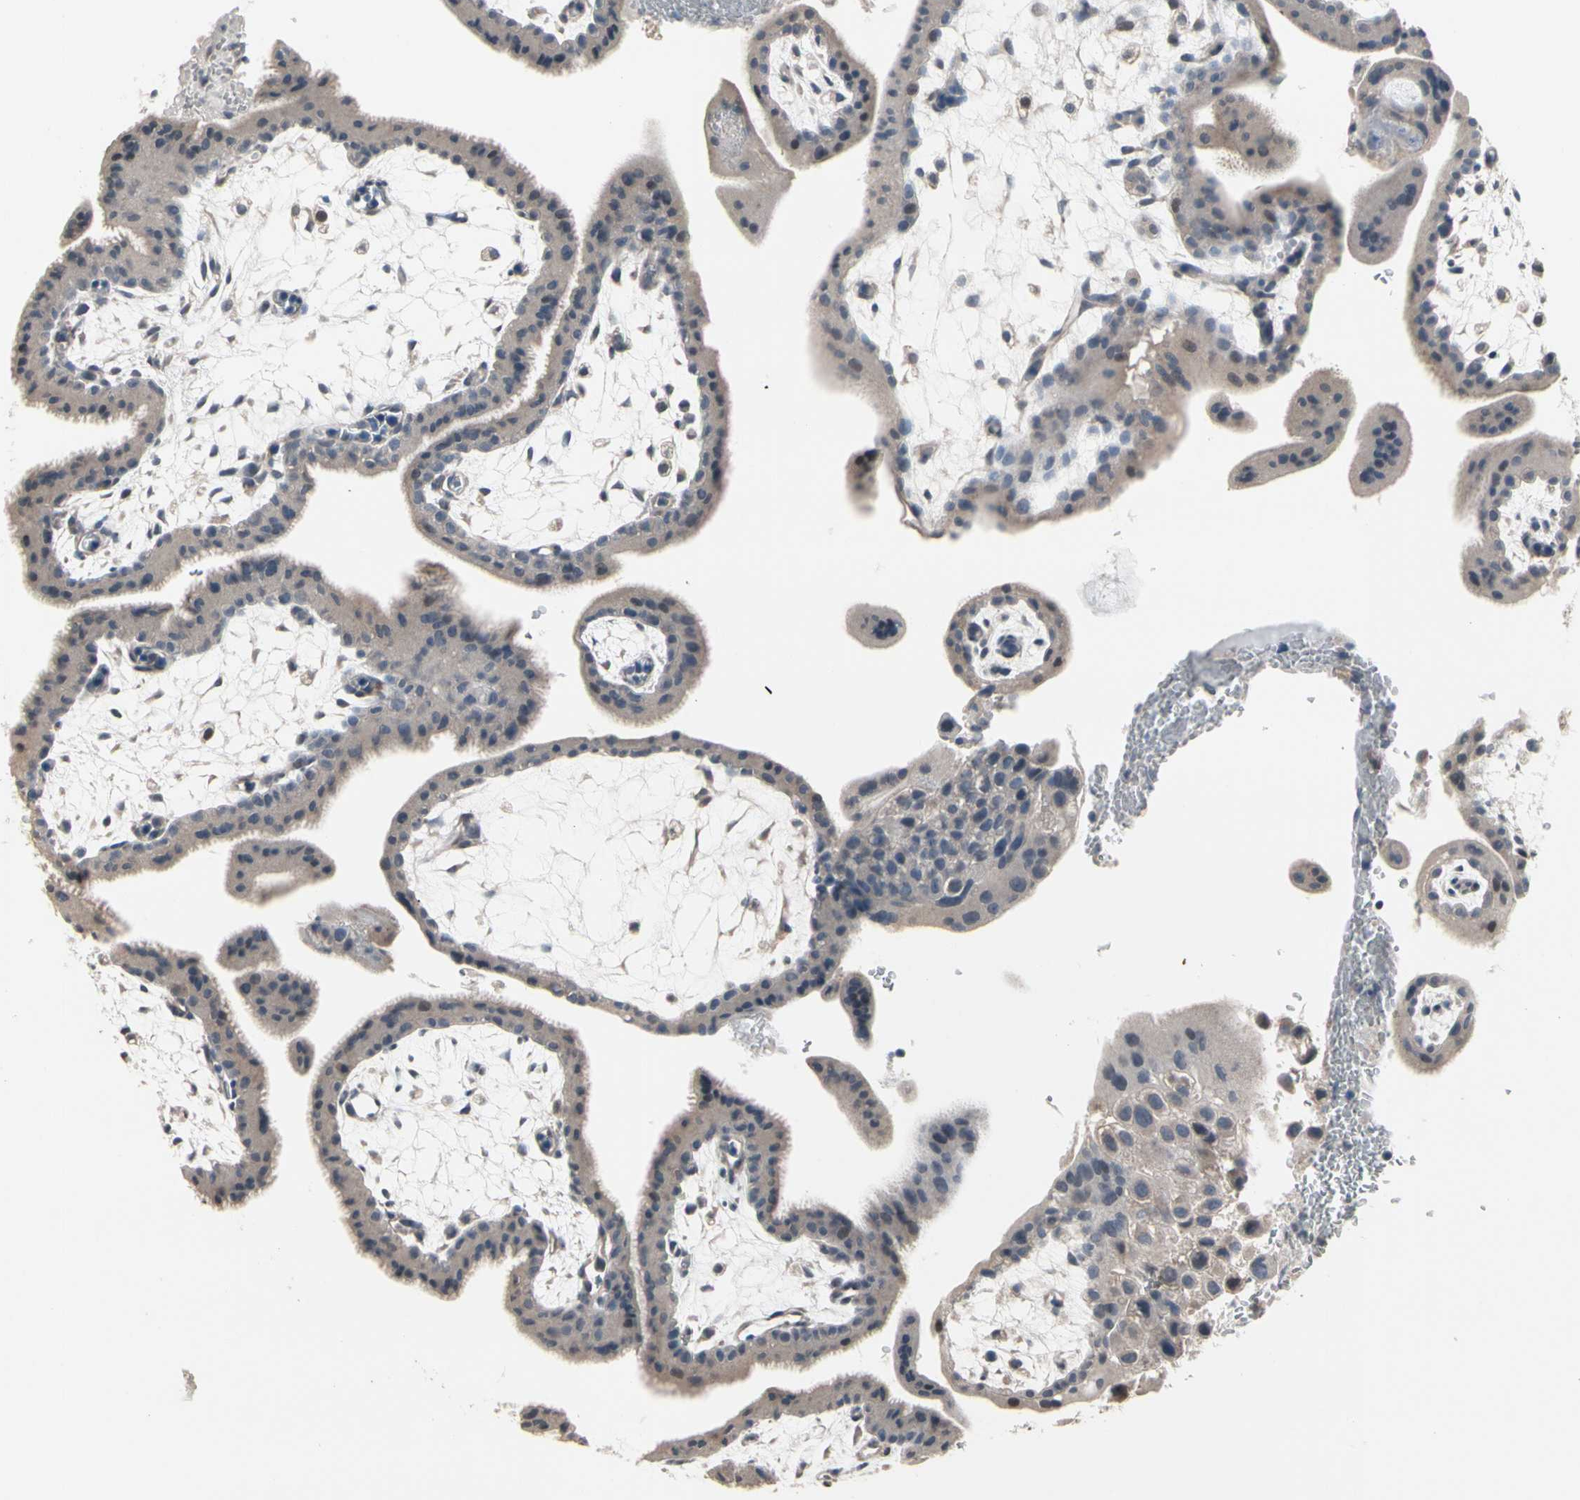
{"staining": {"intensity": "weak", "quantity": ">75%", "location": "cytoplasmic/membranous"}, "tissue": "placenta", "cell_type": "Decidual cells", "image_type": "normal", "snomed": [{"axis": "morphology", "description": "Normal tissue, NOS"}, {"axis": "topography", "description": "Placenta"}], "caption": "Protein staining exhibits weak cytoplasmic/membranous staining in about >75% of decidual cells in normal placenta.", "gene": "SV2A", "patient": {"sex": "female", "age": 35}}